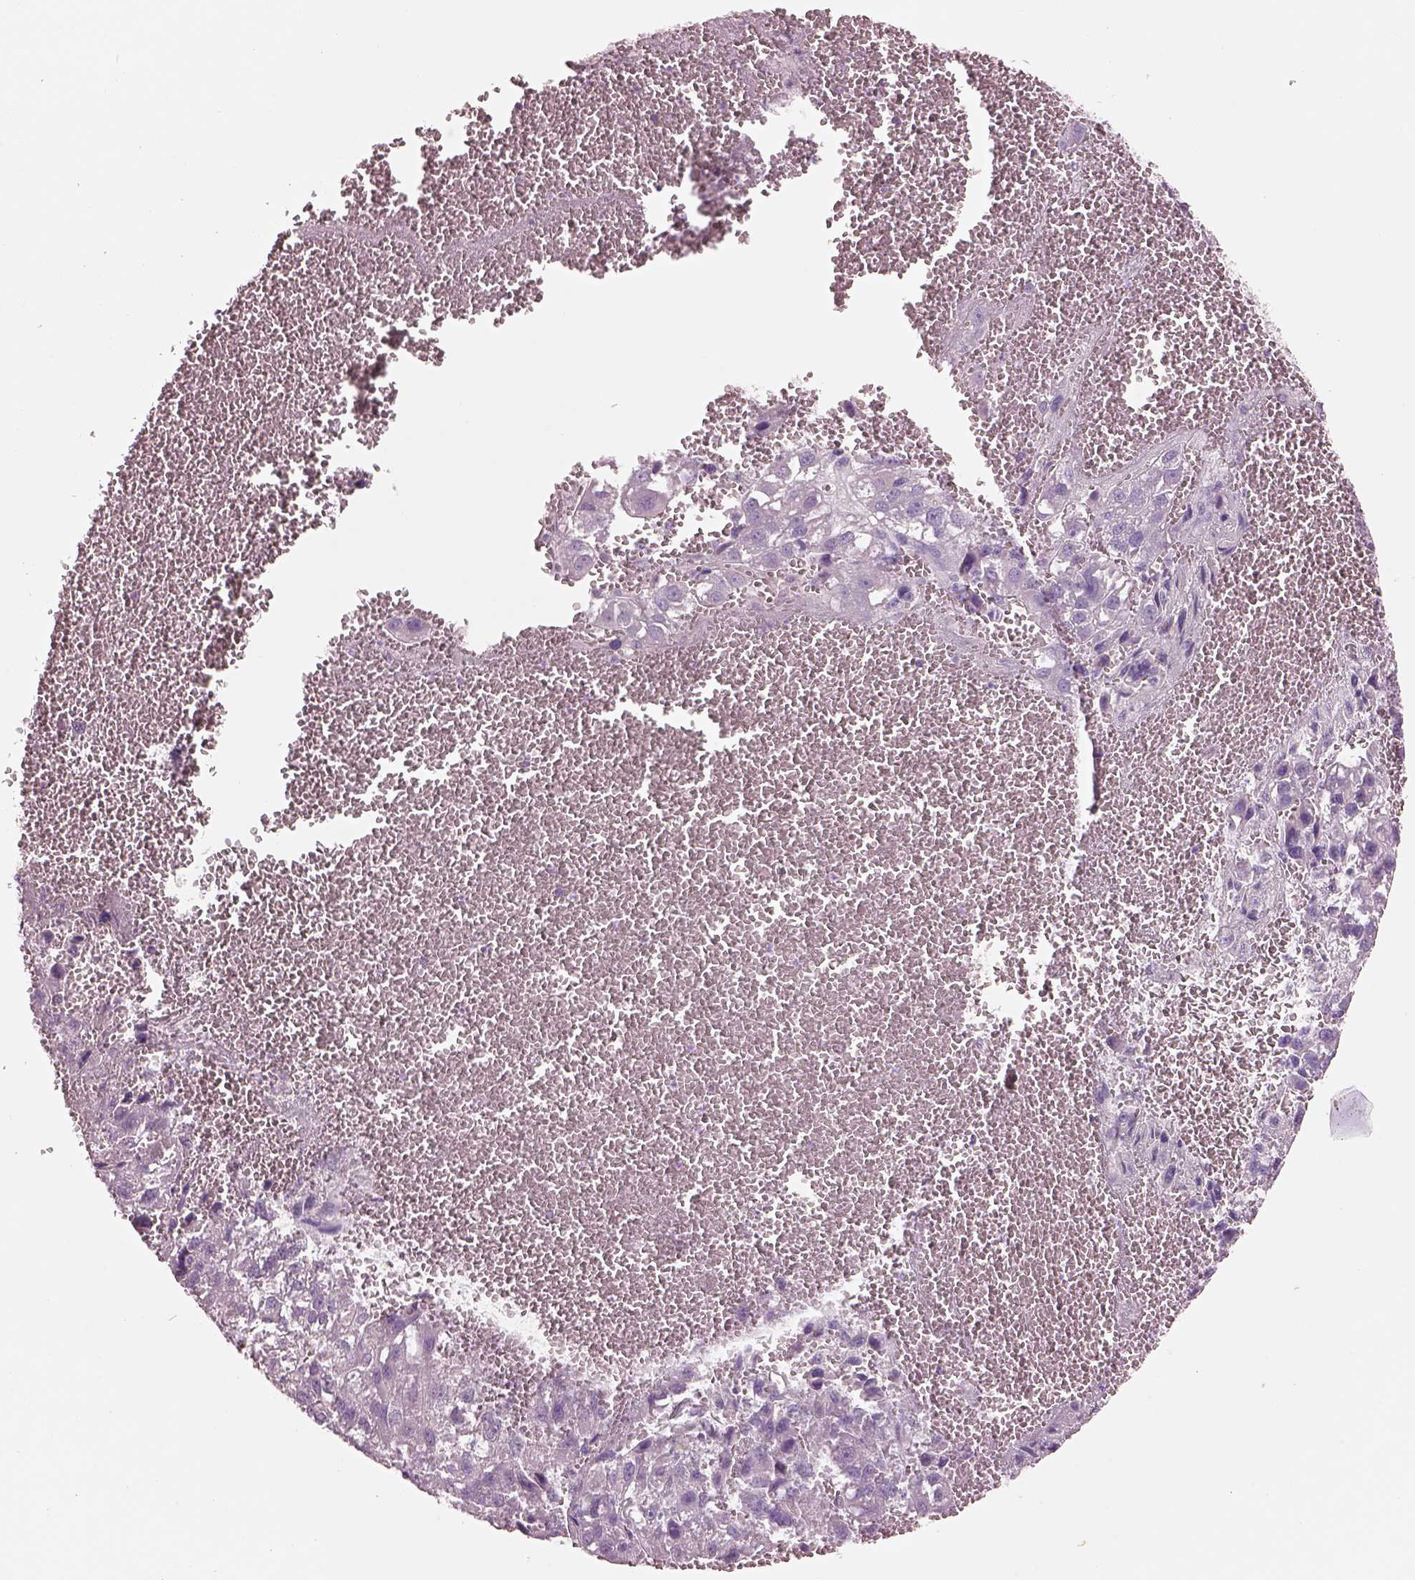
{"staining": {"intensity": "negative", "quantity": "none", "location": "none"}, "tissue": "liver cancer", "cell_type": "Tumor cells", "image_type": "cancer", "snomed": [{"axis": "morphology", "description": "Carcinoma, Hepatocellular, NOS"}, {"axis": "topography", "description": "Liver"}], "caption": "The immunohistochemistry (IHC) micrograph has no significant expression in tumor cells of liver cancer (hepatocellular carcinoma) tissue. (Brightfield microscopy of DAB immunohistochemistry (IHC) at high magnification).", "gene": "IGLL1", "patient": {"sex": "female", "age": 70}}